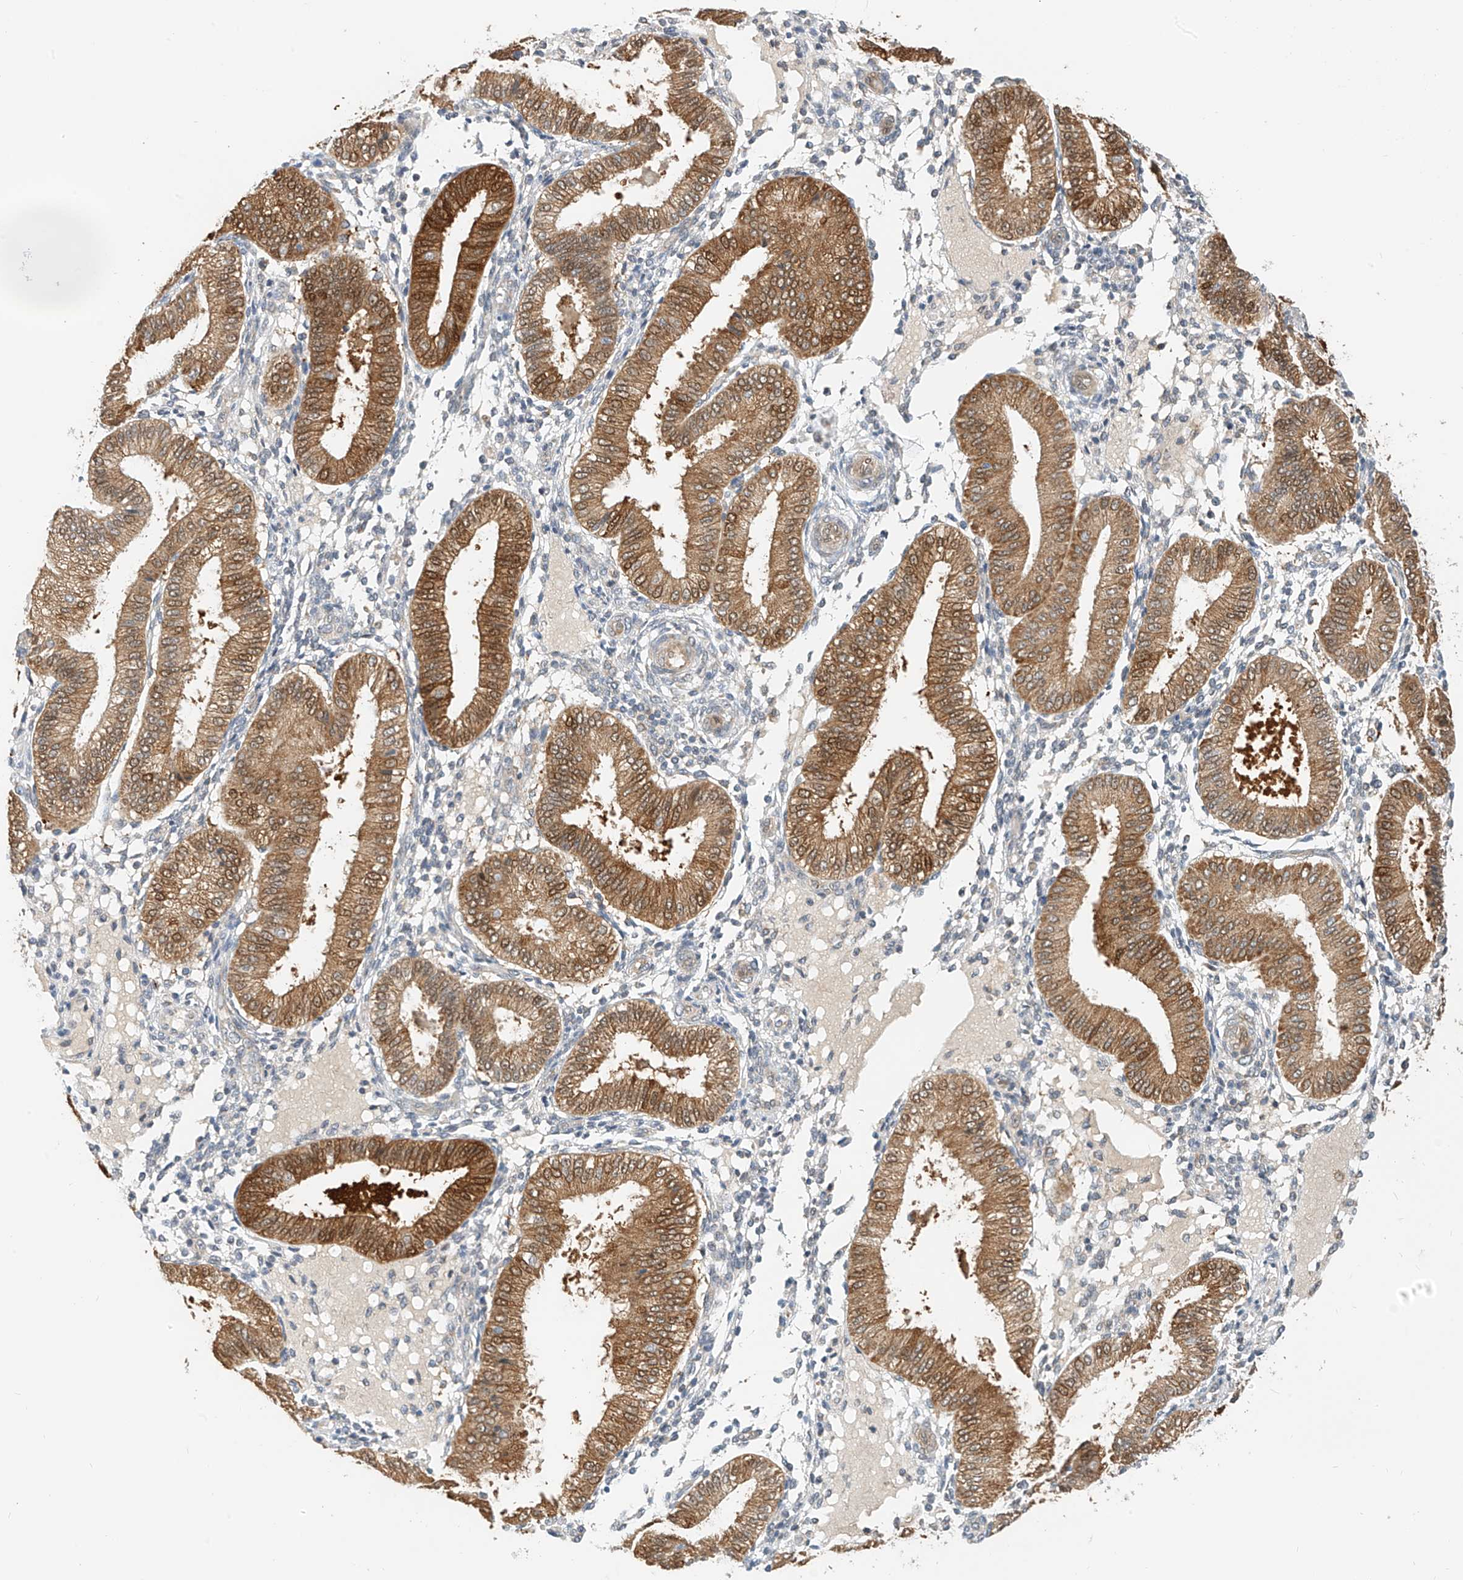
{"staining": {"intensity": "negative", "quantity": "none", "location": "none"}, "tissue": "endometrium", "cell_type": "Cells in endometrial stroma", "image_type": "normal", "snomed": [{"axis": "morphology", "description": "Normal tissue, NOS"}, {"axis": "topography", "description": "Endometrium"}], "caption": "This photomicrograph is of benign endometrium stained with IHC to label a protein in brown with the nuclei are counter-stained blue. There is no staining in cells in endometrial stroma.", "gene": "PPA2", "patient": {"sex": "female", "age": 39}}